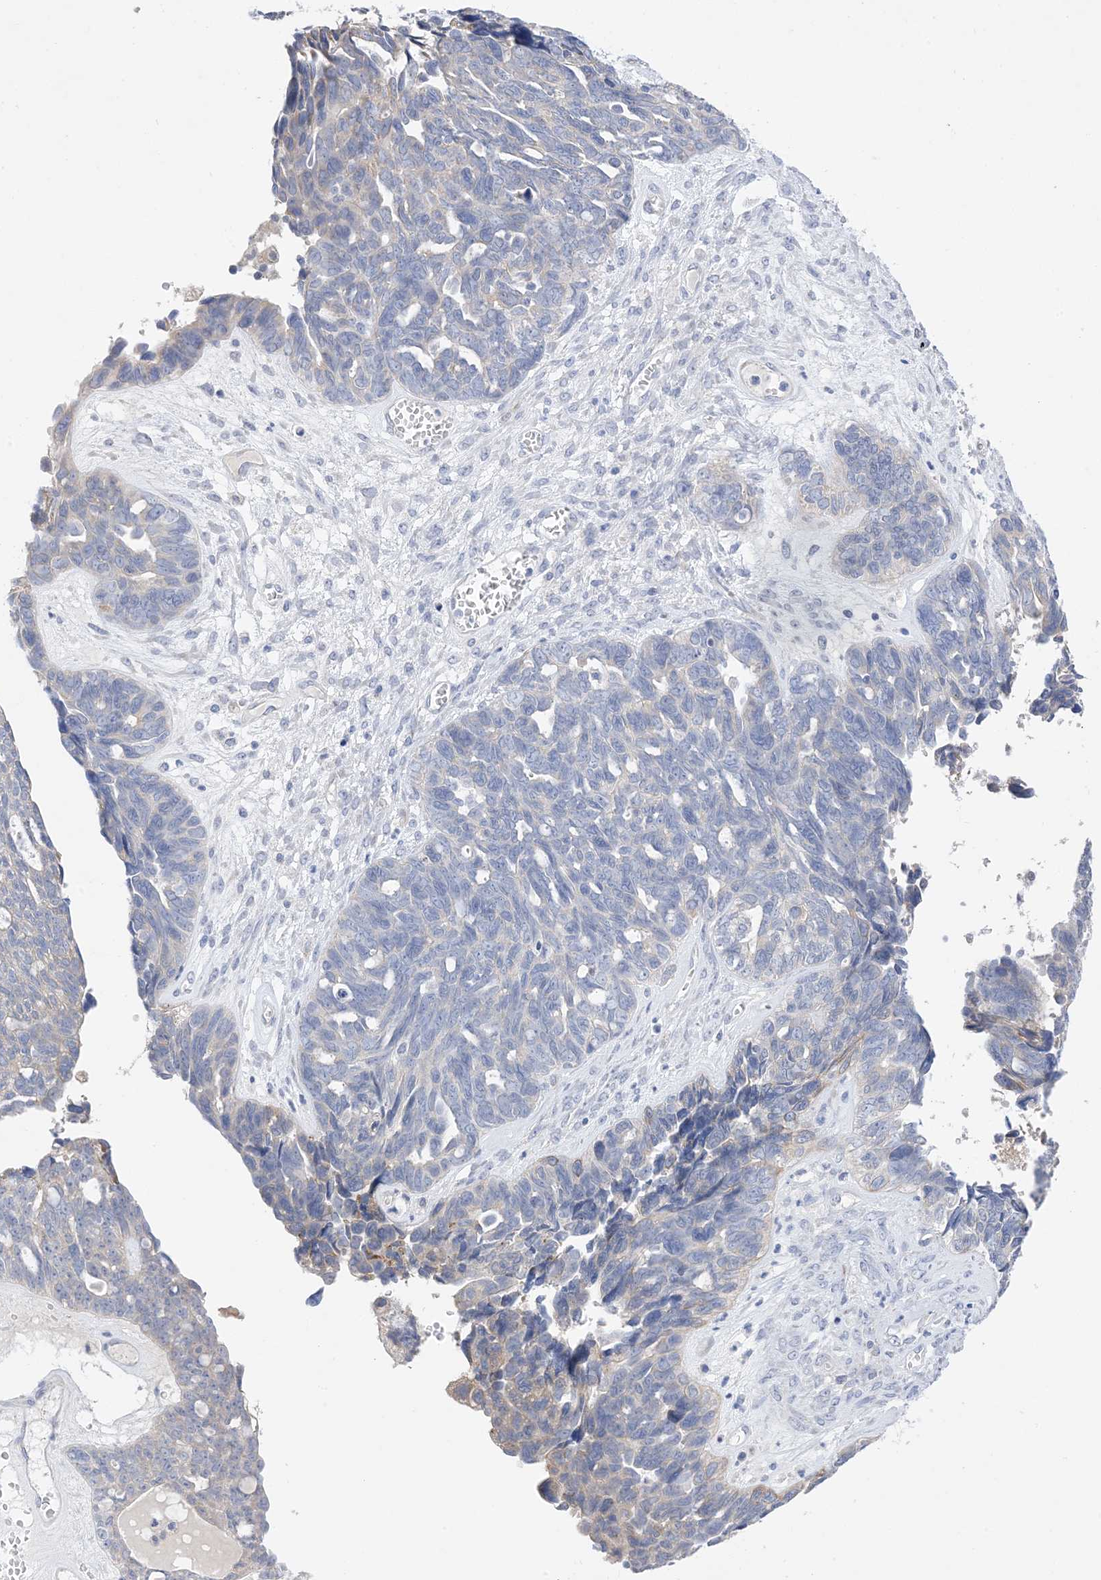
{"staining": {"intensity": "negative", "quantity": "none", "location": "none"}, "tissue": "ovarian cancer", "cell_type": "Tumor cells", "image_type": "cancer", "snomed": [{"axis": "morphology", "description": "Cystadenocarcinoma, serous, NOS"}, {"axis": "topography", "description": "Ovary"}], "caption": "A high-resolution photomicrograph shows IHC staining of ovarian serous cystadenocarcinoma, which demonstrates no significant positivity in tumor cells. The staining is performed using DAB (3,3'-diaminobenzidine) brown chromogen with nuclei counter-stained in using hematoxylin.", "gene": "PLK4", "patient": {"sex": "female", "age": 79}}